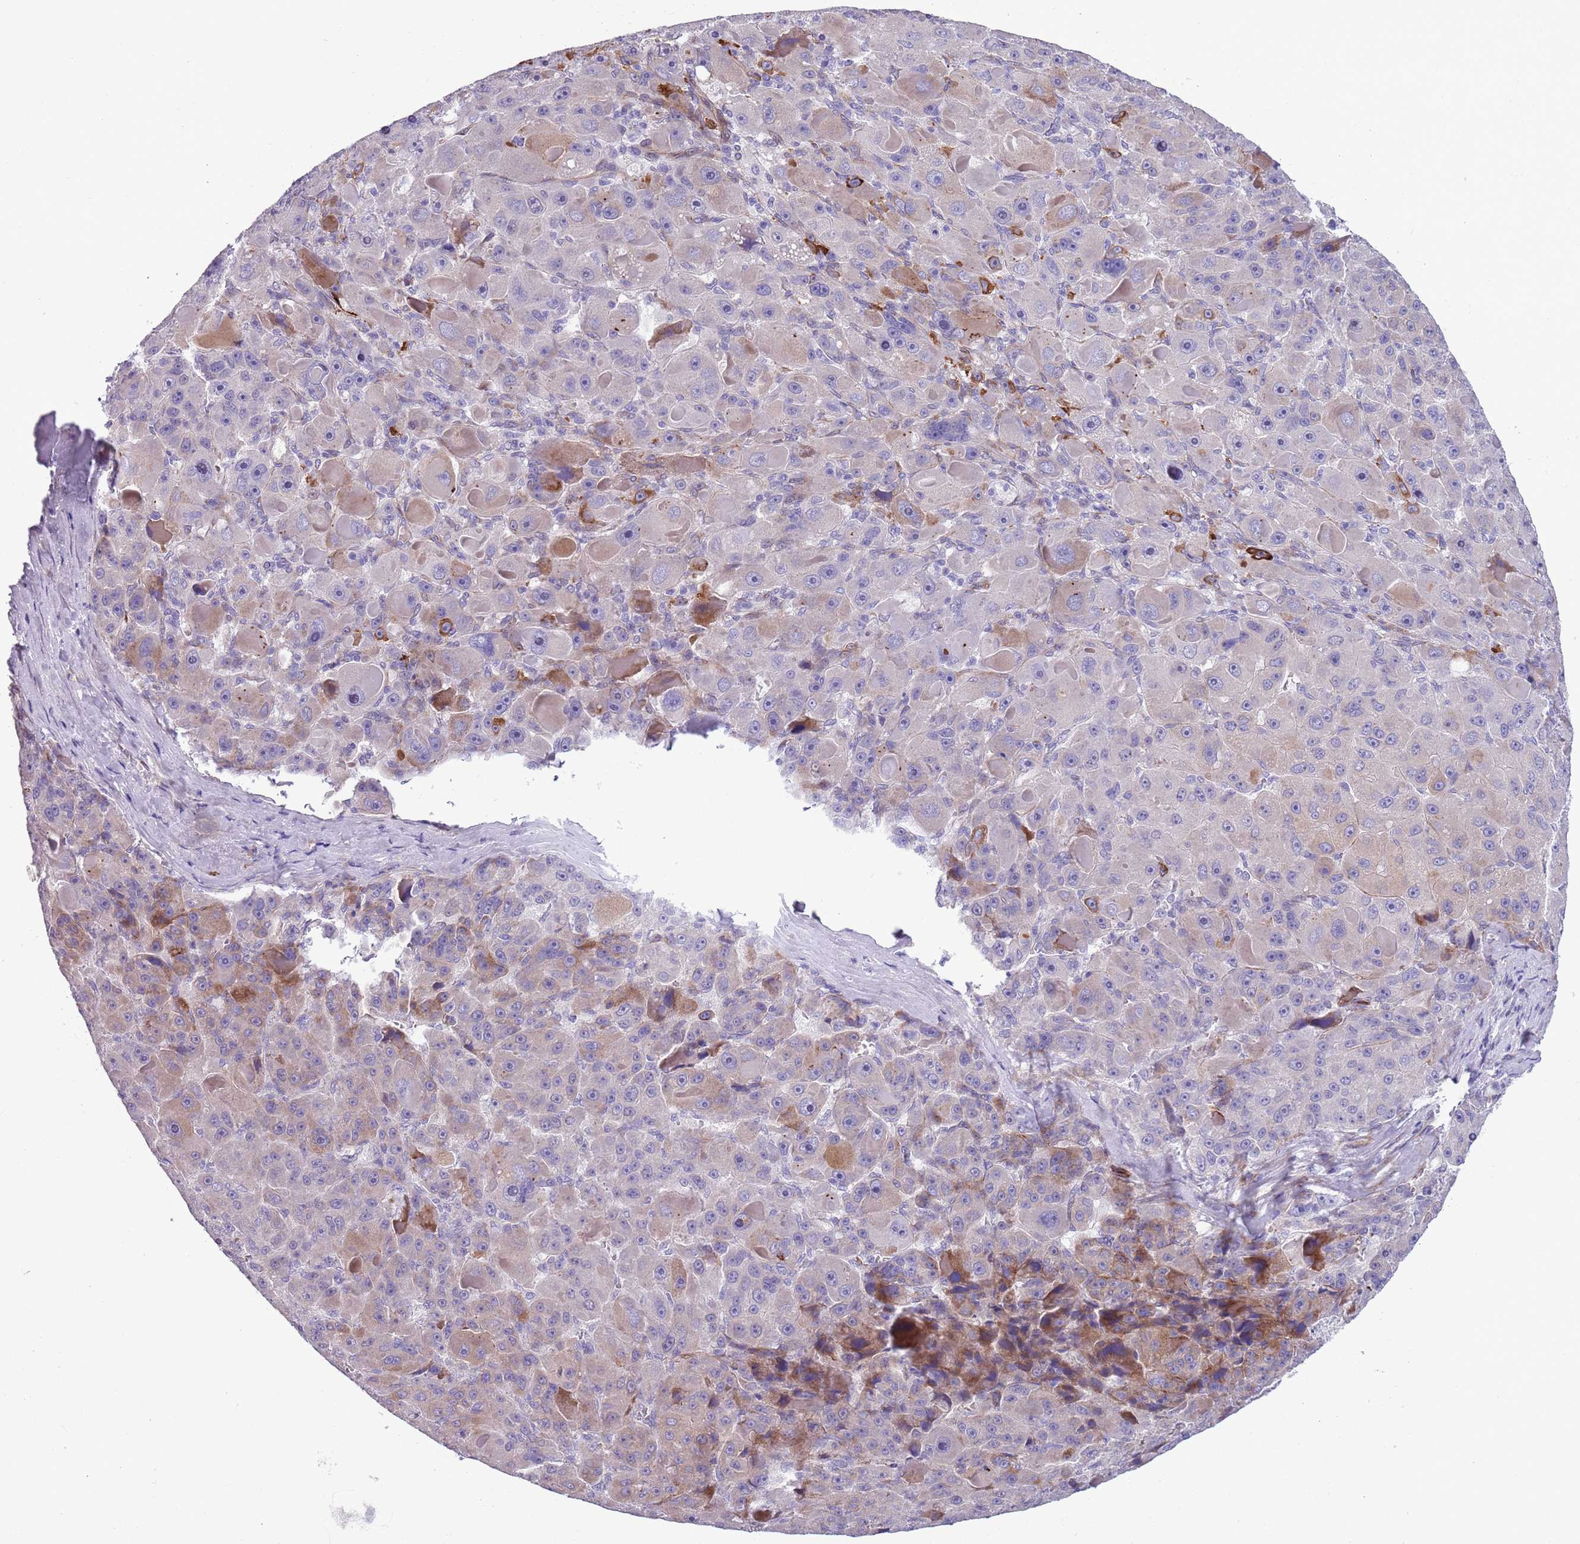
{"staining": {"intensity": "moderate", "quantity": "<25%", "location": "cytoplasmic/membranous"}, "tissue": "liver cancer", "cell_type": "Tumor cells", "image_type": "cancer", "snomed": [{"axis": "morphology", "description": "Carcinoma, Hepatocellular, NOS"}, {"axis": "topography", "description": "Liver"}], "caption": "Immunohistochemistry micrograph of liver cancer stained for a protein (brown), which demonstrates low levels of moderate cytoplasmic/membranous positivity in about <25% of tumor cells.", "gene": "MRPL32", "patient": {"sex": "male", "age": 76}}